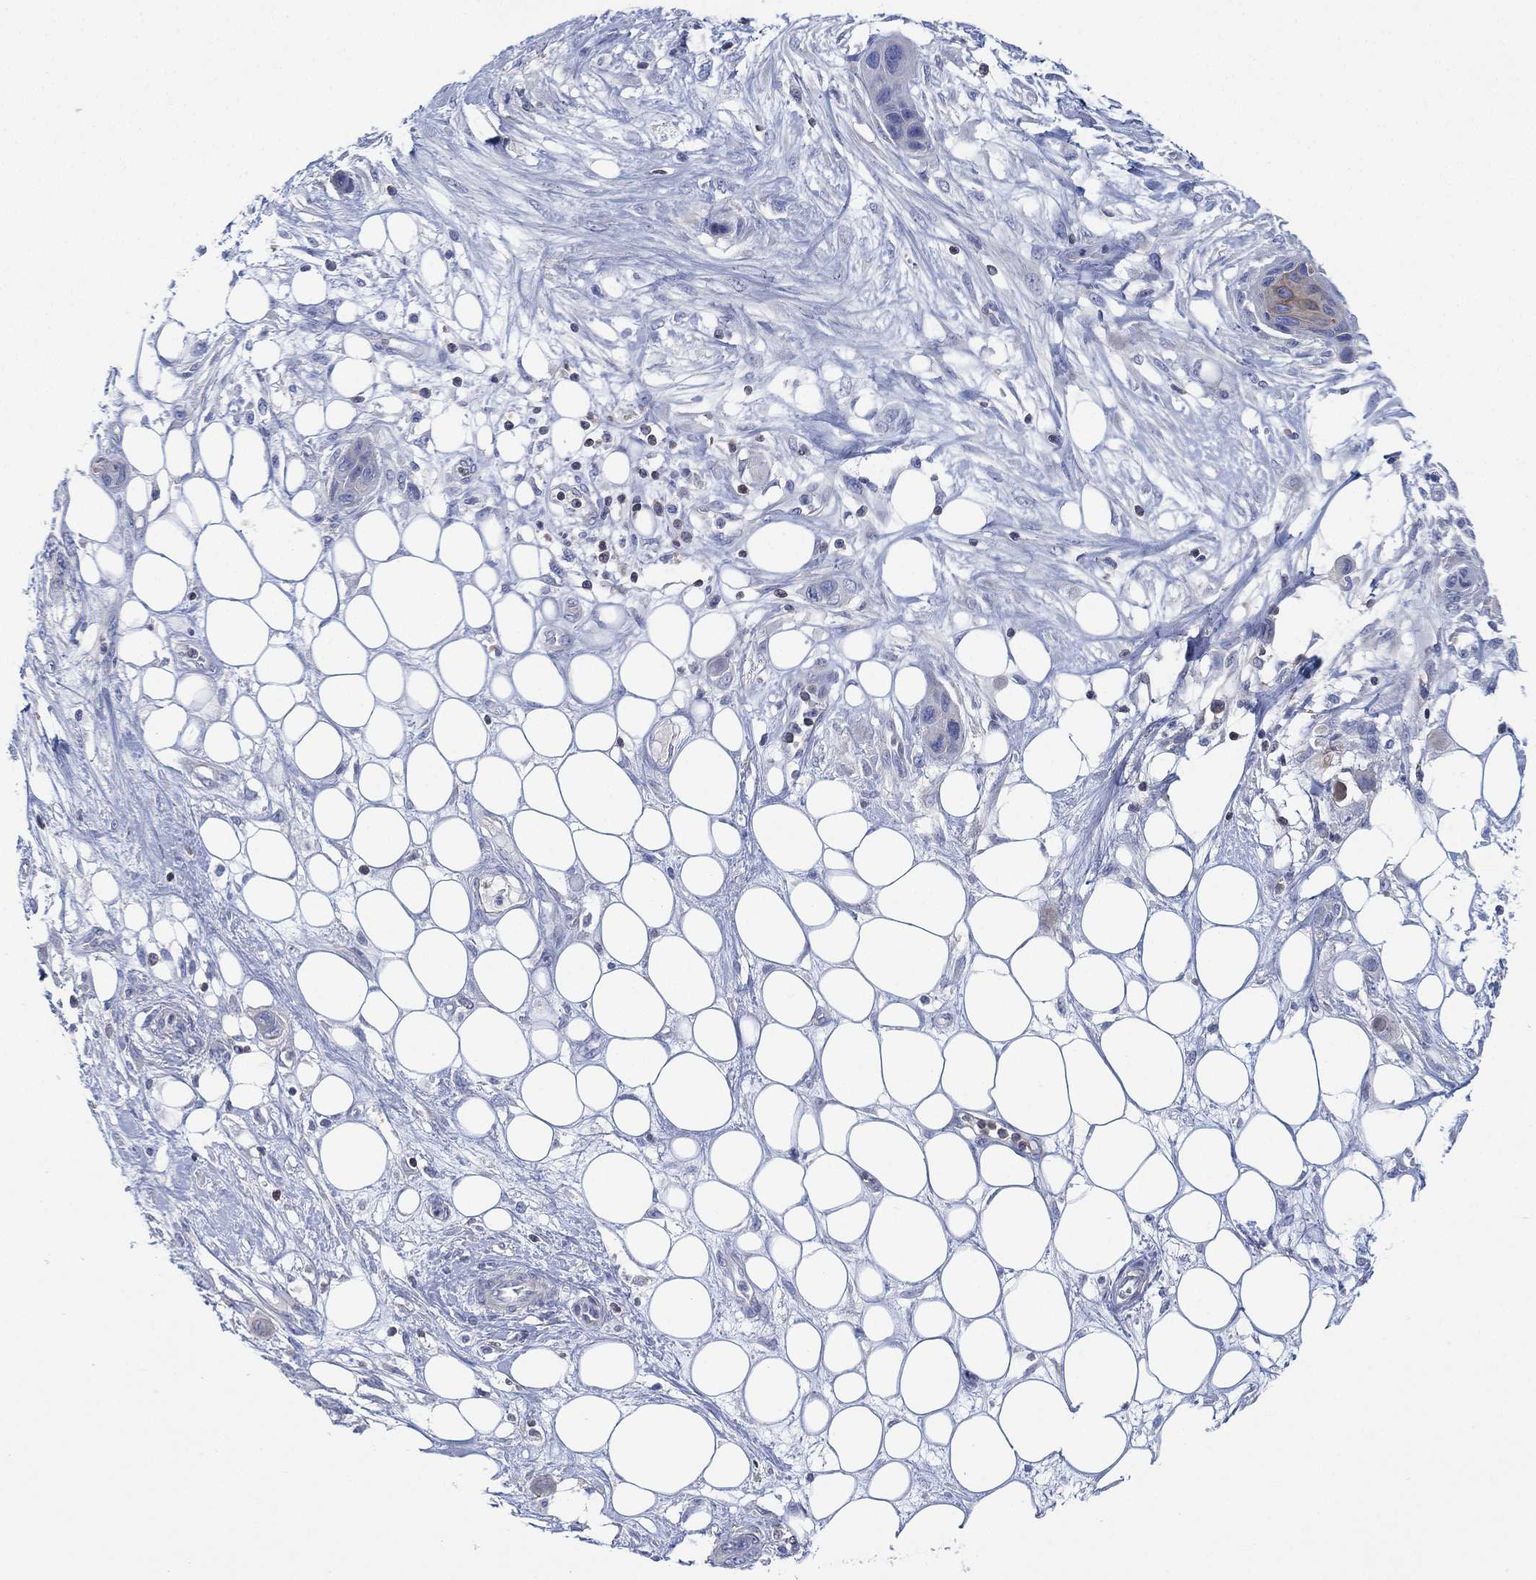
{"staining": {"intensity": "negative", "quantity": "none", "location": "none"}, "tissue": "skin cancer", "cell_type": "Tumor cells", "image_type": "cancer", "snomed": [{"axis": "morphology", "description": "Squamous cell carcinoma, NOS"}, {"axis": "topography", "description": "Skin"}], "caption": "Immunohistochemical staining of squamous cell carcinoma (skin) shows no significant staining in tumor cells.", "gene": "SEPTIN1", "patient": {"sex": "male", "age": 79}}